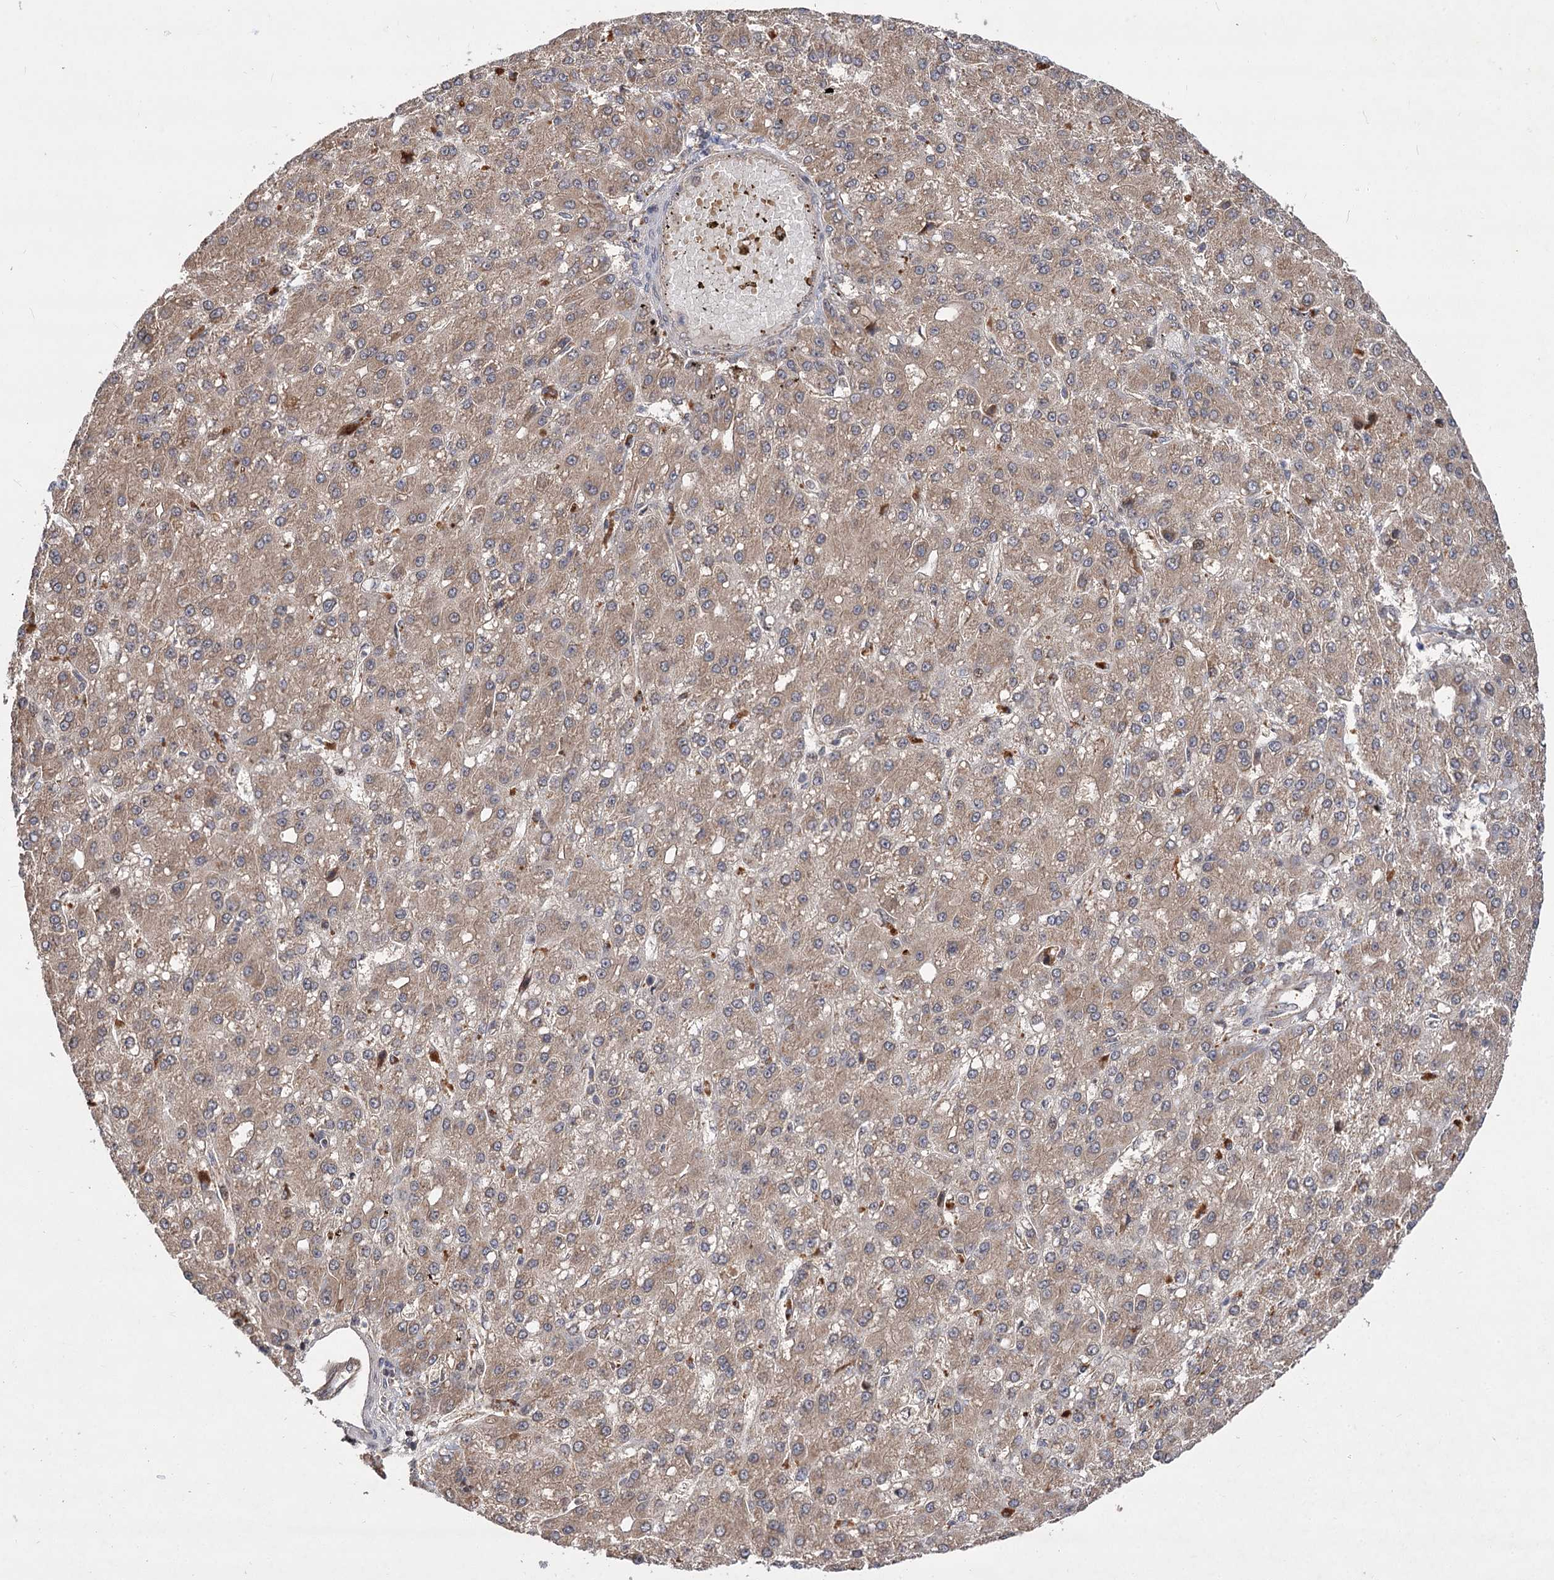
{"staining": {"intensity": "weak", "quantity": ">75%", "location": "cytoplasmic/membranous"}, "tissue": "liver cancer", "cell_type": "Tumor cells", "image_type": "cancer", "snomed": [{"axis": "morphology", "description": "Carcinoma, Hepatocellular, NOS"}, {"axis": "topography", "description": "Liver"}], "caption": "The histopathology image demonstrates immunohistochemical staining of liver cancer. There is weak cytoplasmic/membranous positivity is seen in approximately >75% of tumor cells. The protein of interest is shown in brown color, while the nuclei are stained blue.", "gene": "FBXW8", "patient": {"sex": "male", "age": 67}}